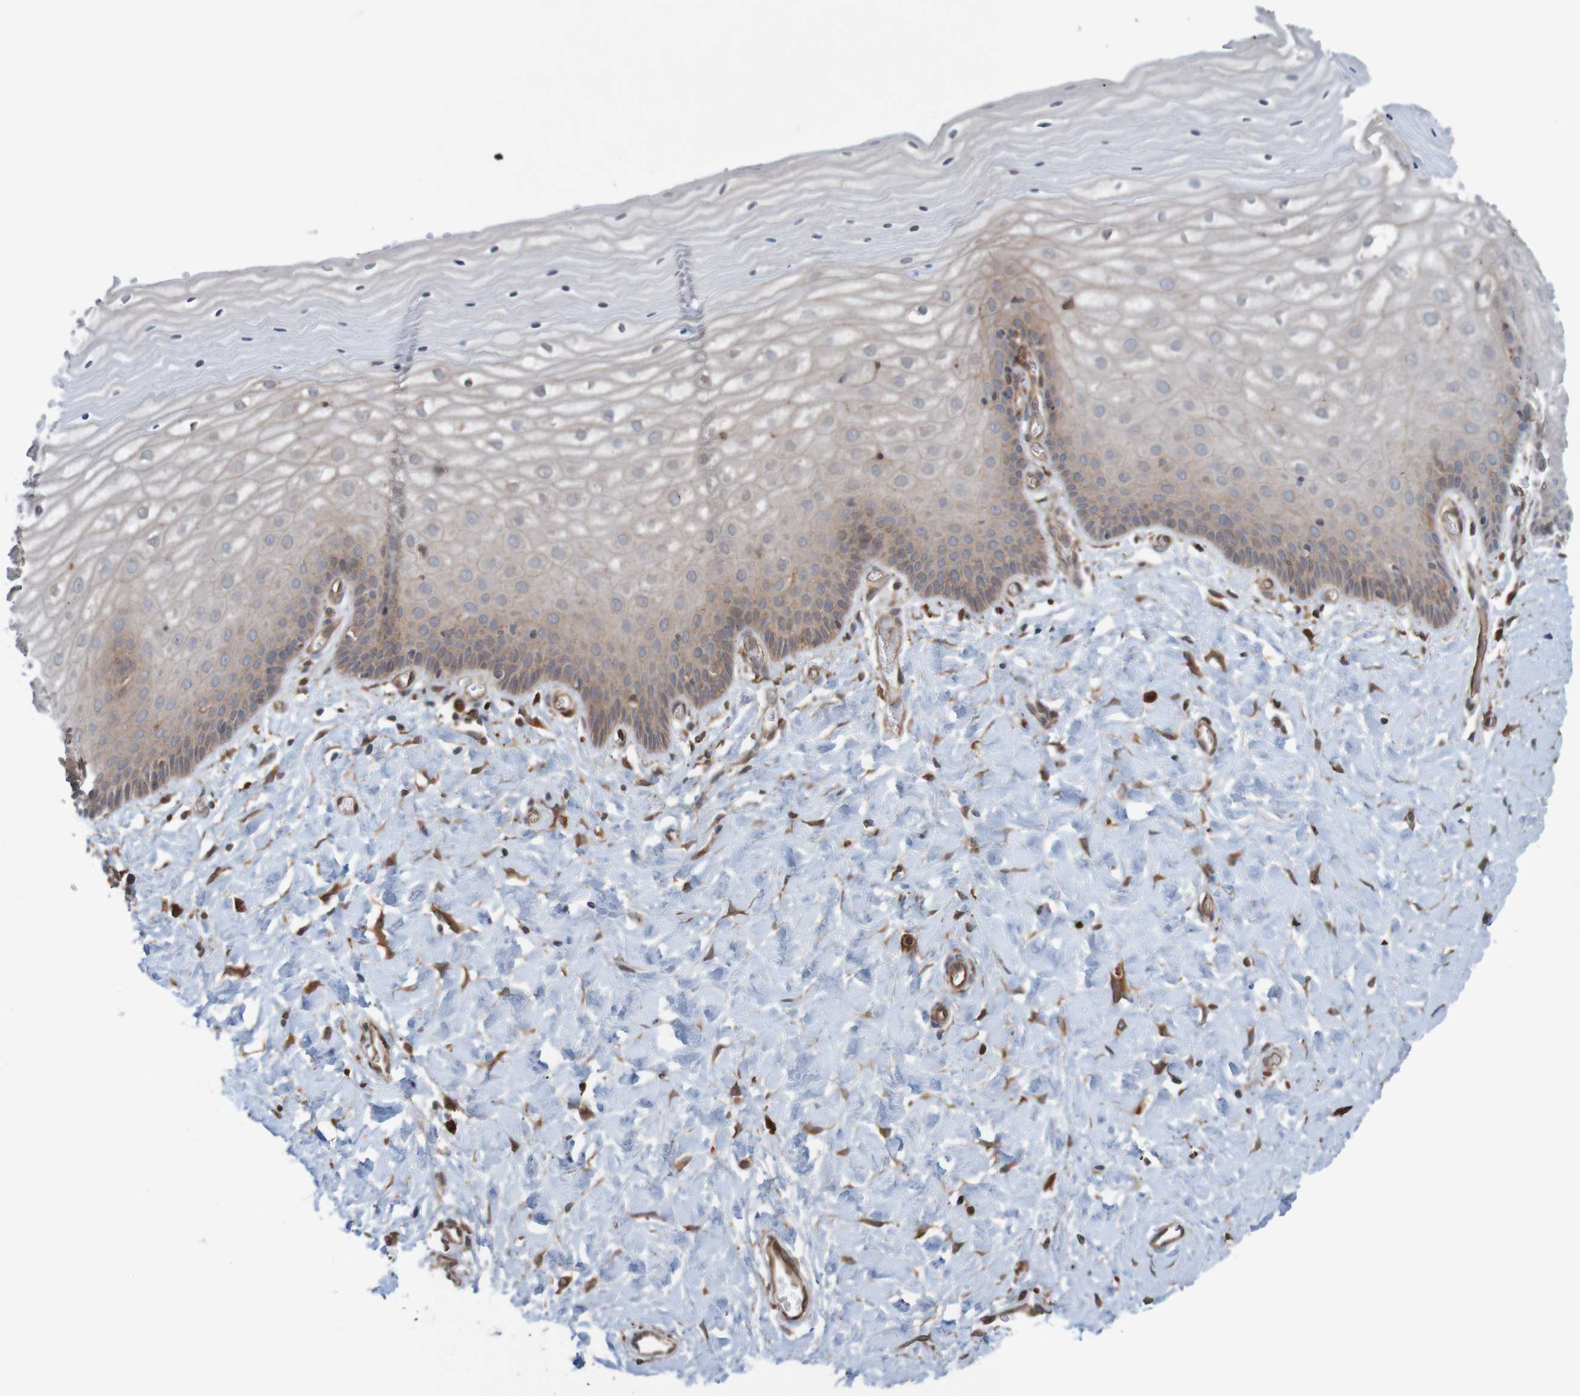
{"staining": {"intensity": "moderate", "quantity": ">75%", "location": "cytoplasmic/membranous"}, "tissue": "cervix", "cell_type": "Glandular cells", "image_type": "normal", "snomed": [{"axis": "morphology", "description": "Normal tissue, NOS"}, {"axis": "topography", "description": "Cervix"}], "caption": "IHC photomicrograph of benign cervix: cervix stained using immunohistochemistry (IHC) reveals medium levels of moderate protein expression localized specifically in the cytoplasmic/membranous of glandular cells, appearing as a cytoplasmic/membranous brown color.", "gene": "ARHGEF11", "patient": {"sex": "female", "age": 55}}